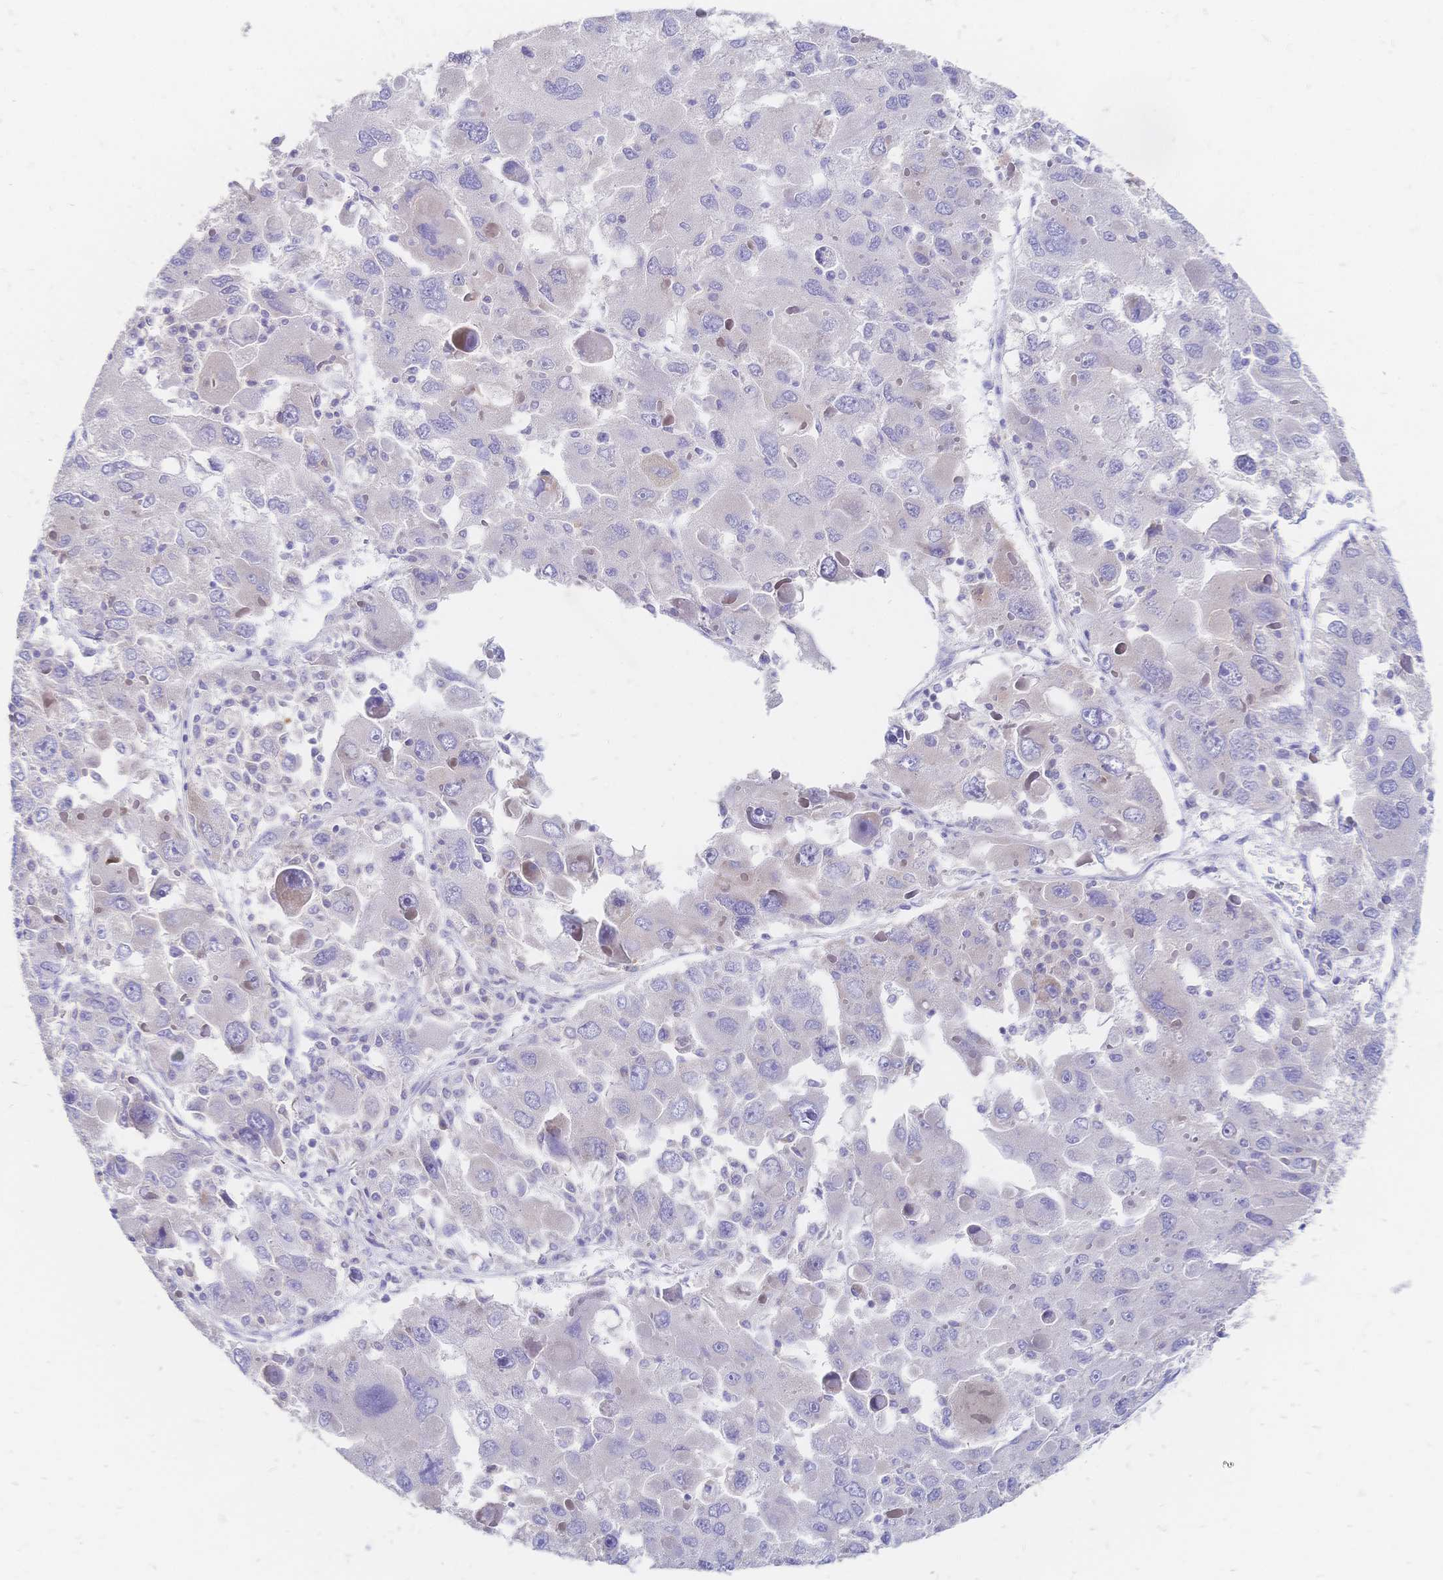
{"staining": {"intensity": "negative", "quantity": "none", "location": "none"}, "tissue": "liver cancer", "cell_type": "Tumor cells", "image_type": "cancer", "snomed": [{"axis": "morphology", "description": "Carcinoma, Hepatocellular, NOS"}, {"axis": "topography", "description": "Liver"}], "caption": "There is no significant expression in tumor cells of liver hepatocellular carcinoma.", "gene": "VWC2L", "patient": {"sex": "female", "age": 41}}